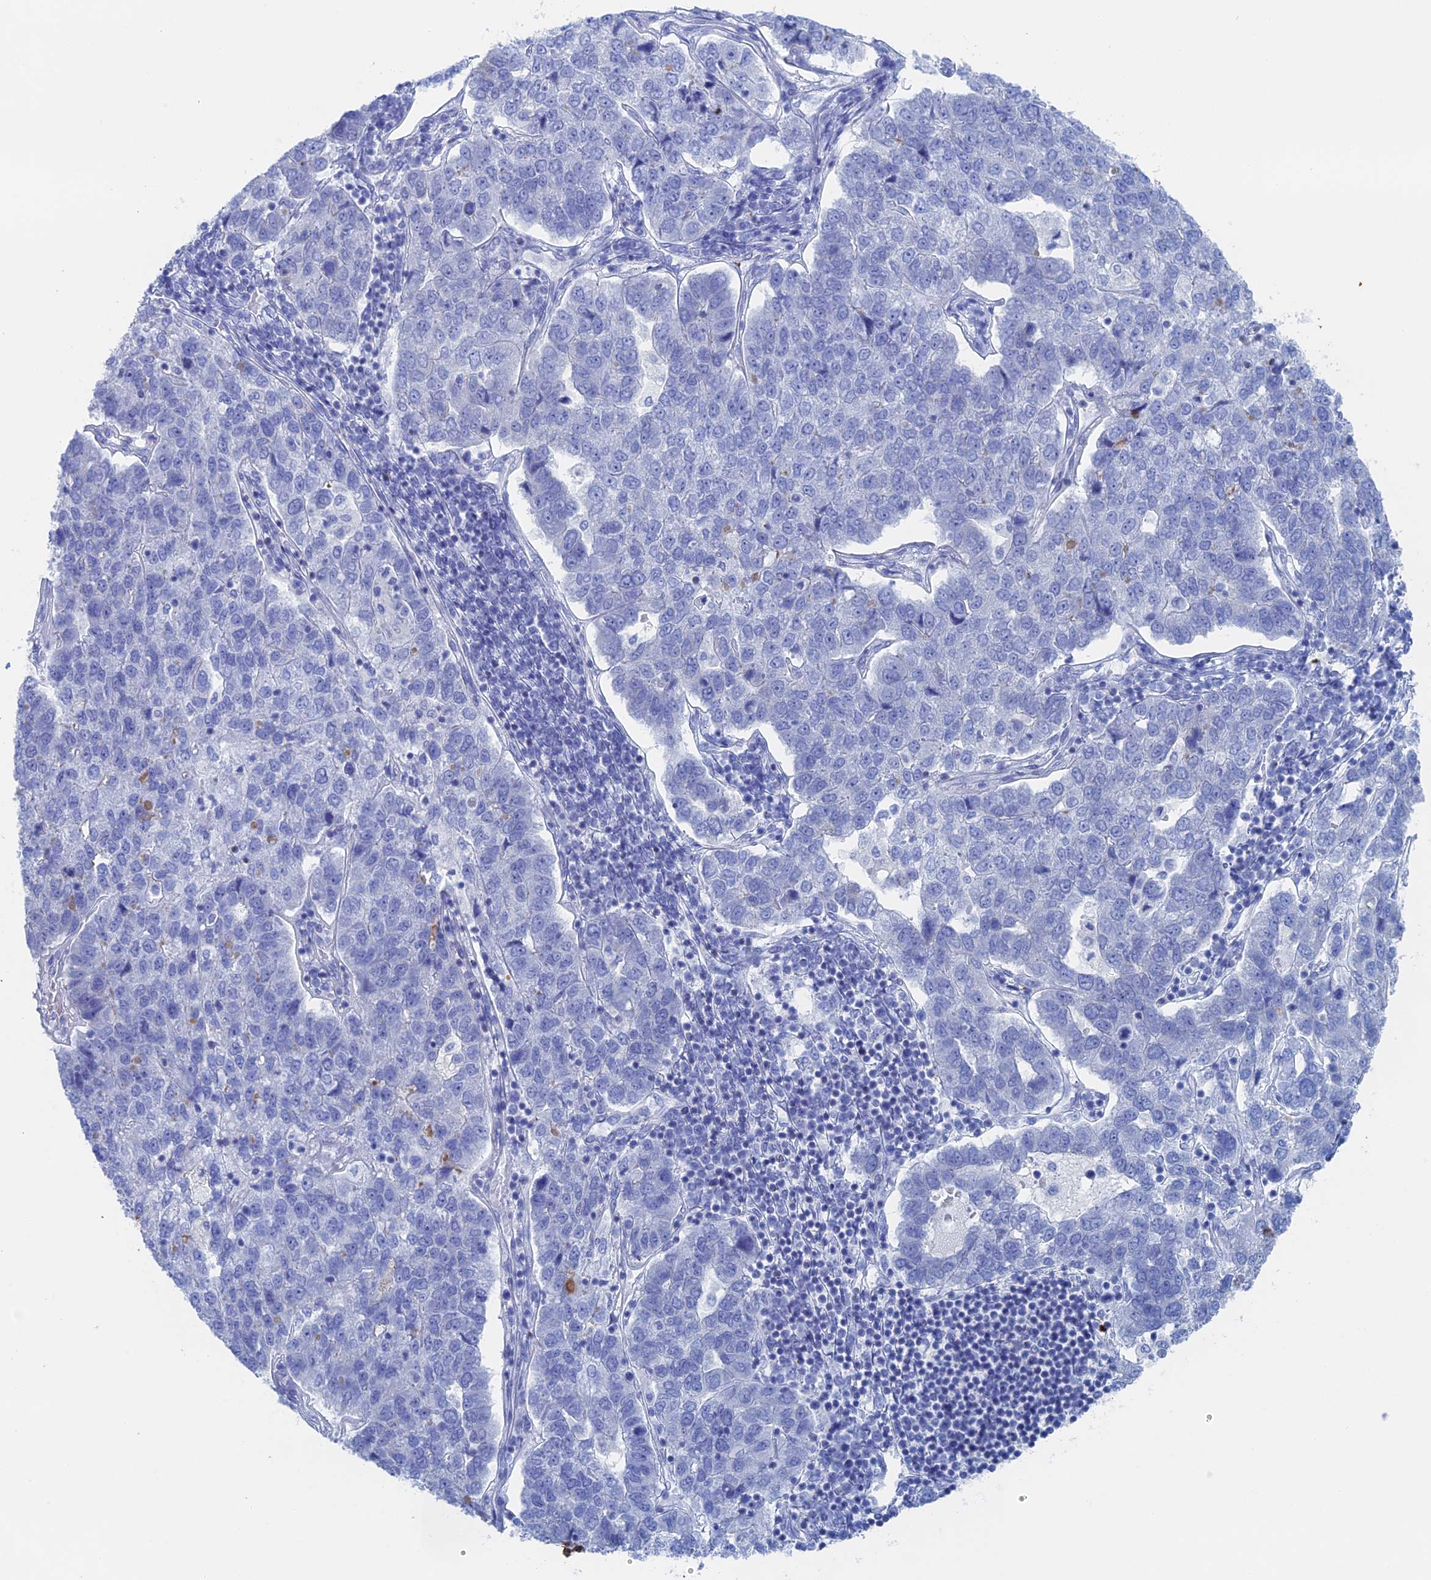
{"staining": {"intensity": "negative", "quantity": "none", "location": "none"}, "tissue": "pancreatic cancer", "cell_type": "Tumor cells", "image_type": "cancer", "snomed": [{"axis": "morphology", "description": "Adenocarcinoma, NOS"}, {"axis": "topography", "description": "Pancreas"}], "caption": "Tumor cells show no significant positivity in adenocarcinoma (pancreatic).", "gene": "IL7", "patient": {"sex": "female", "age": 61}}